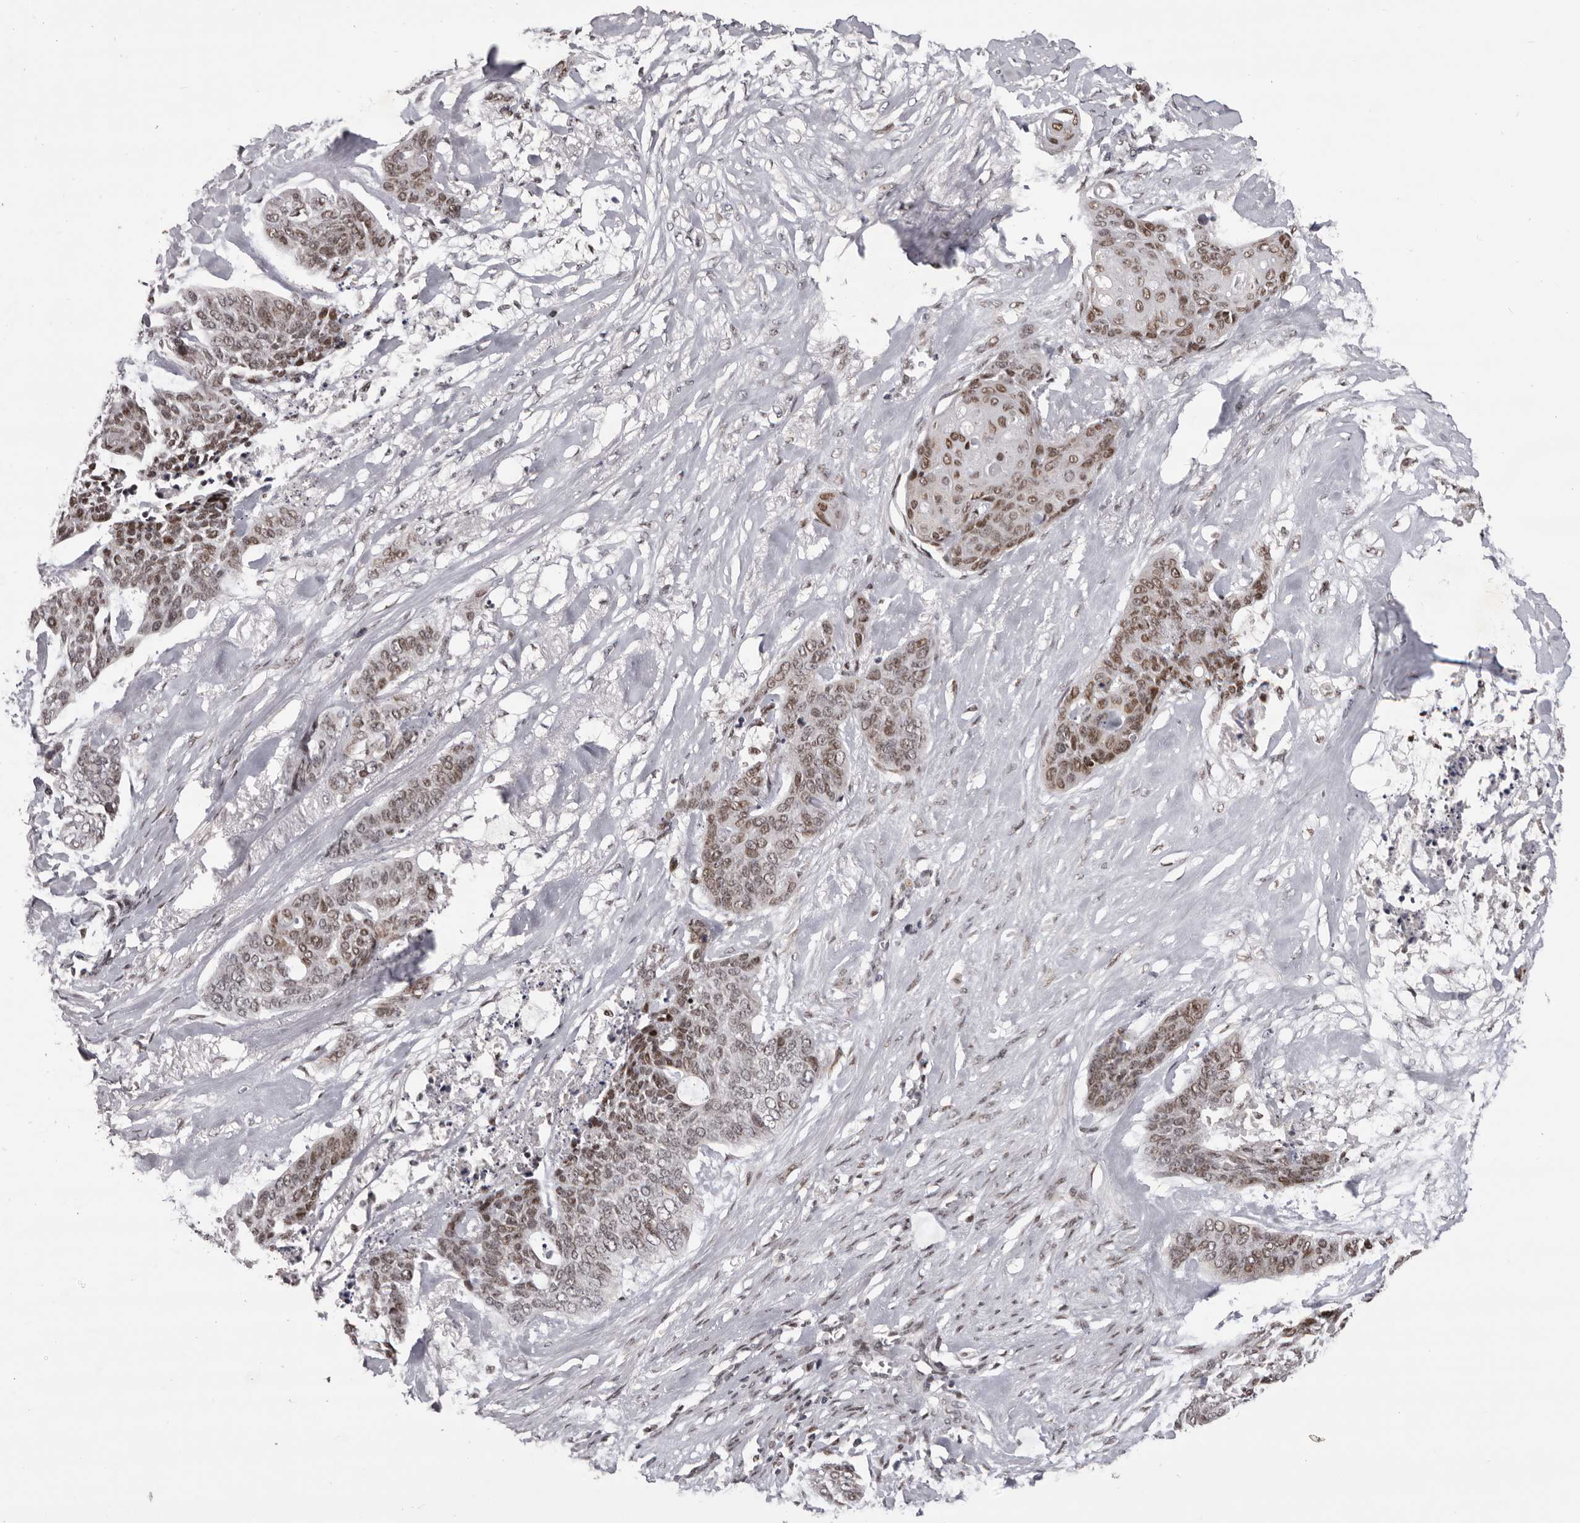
{"staining": {"intensity": "moderate", "quantity": ">75%", "location": "nuclear"}, "tissue": "skin cancer", "cell_type": "Tumor cells", "image_type": "cancer", "snomed": [{"axis": "morphology", "description": "Basal cell carcinoma"}, {"axis": "topography", "description": "Skin"}], "caption": "High-power microscopy captured an IHC photomicrograph of basal cell carcinoma (skin), revealing moderate nuclear positivity in approximately >75% of tumor cells. Immunohistochemistry (ihc) stains the protein of interest in brown and the nuclei are stained blue.", "gene": "C17orf99", "patient": {"sex": "female", "age": 64}}